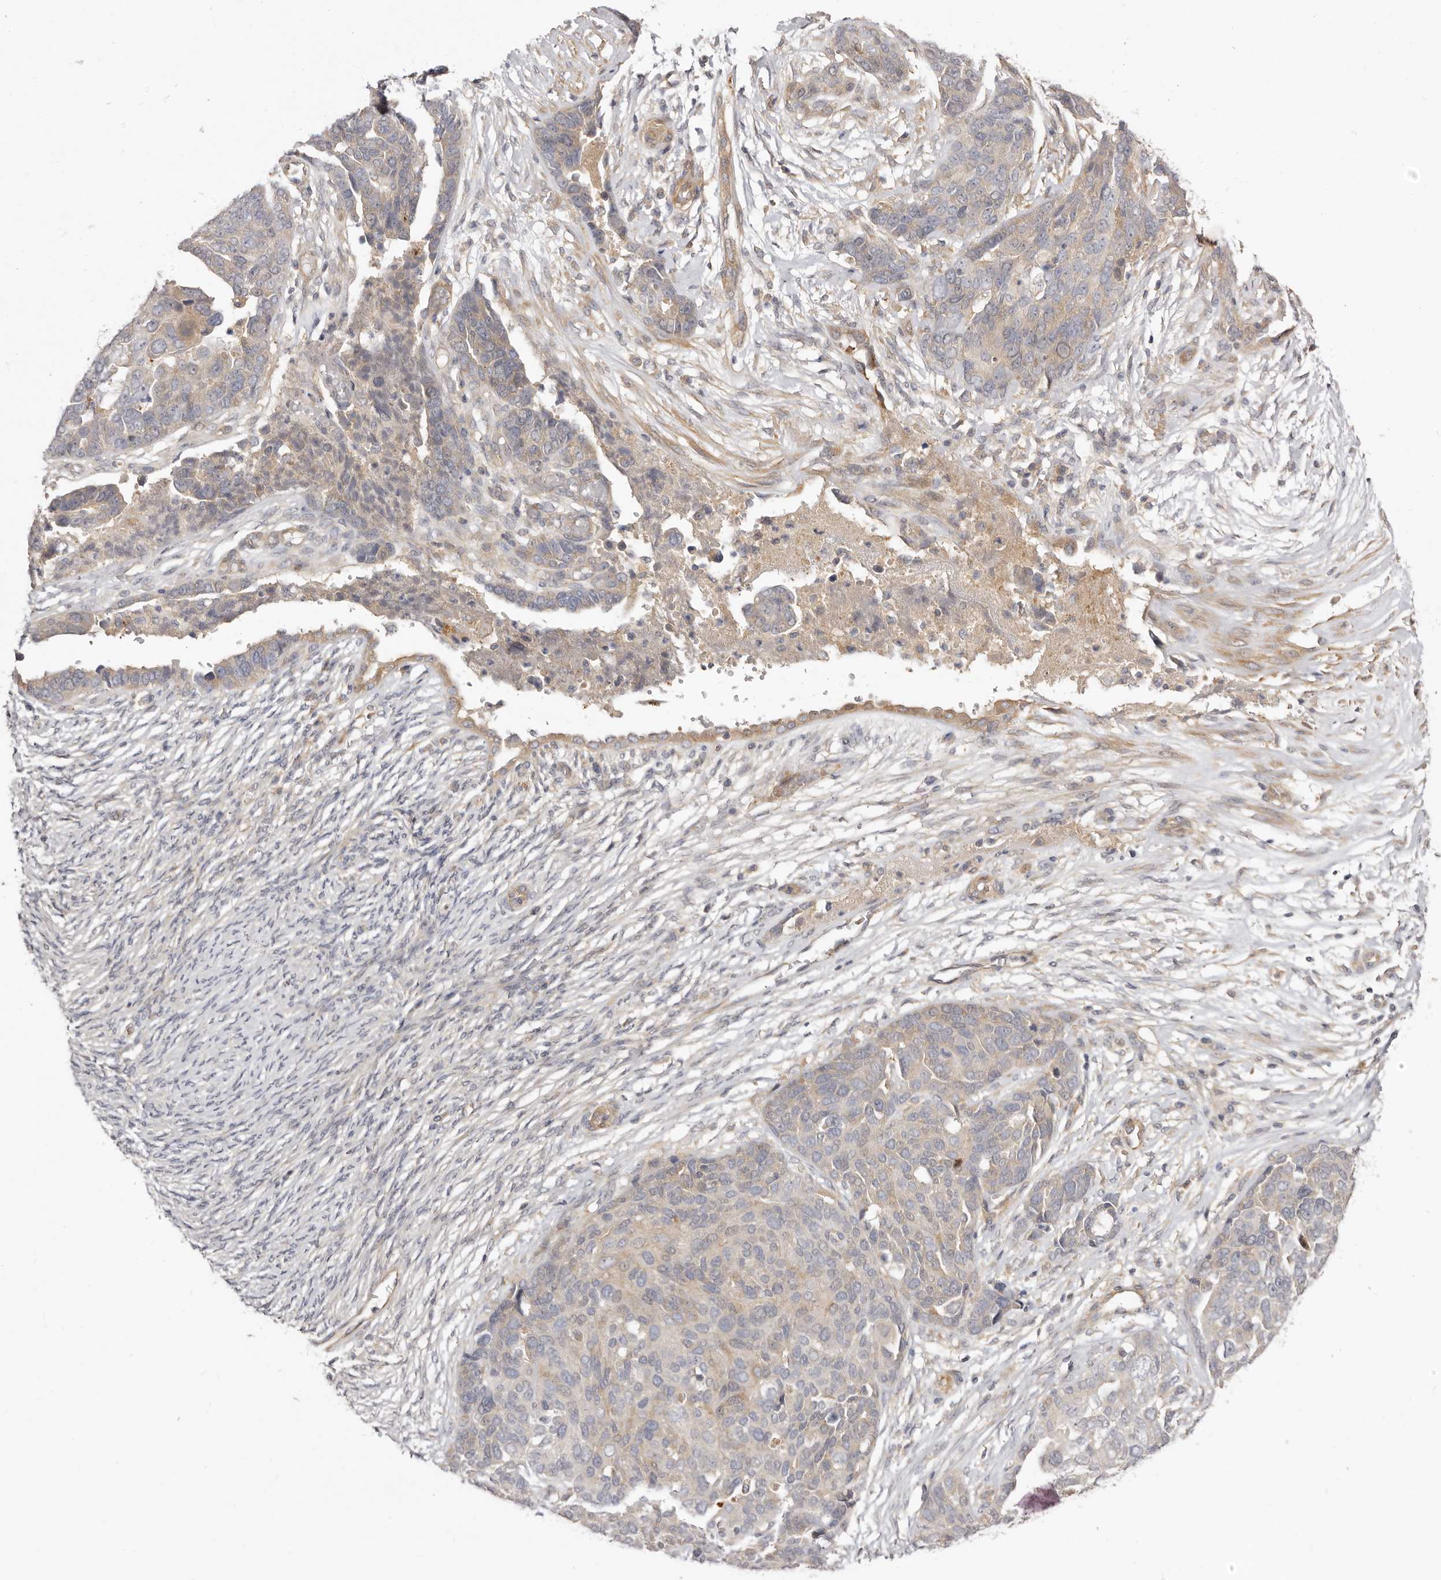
{"staining": {"intensity": "weak", "quantity": "<25%", "location": "cytoplasmic/membranous"}, "tissue": "ovarian cancer", "cell_type": "Tumor cells", "image_type": "cancer", "snomed": [{"axis": "morphology", "description": "Cystadenocarcinoma, serous, NOS"}, {"axis": "topography", "description": "Ovary"}], "caption": "Immunohistochemistry of human ovarian cancer (serous cystadenocarcinoma) shows no expression in tumor cells.", "gene": "ADAMTS9", "patient": {"sex": "female", "age": 44}}